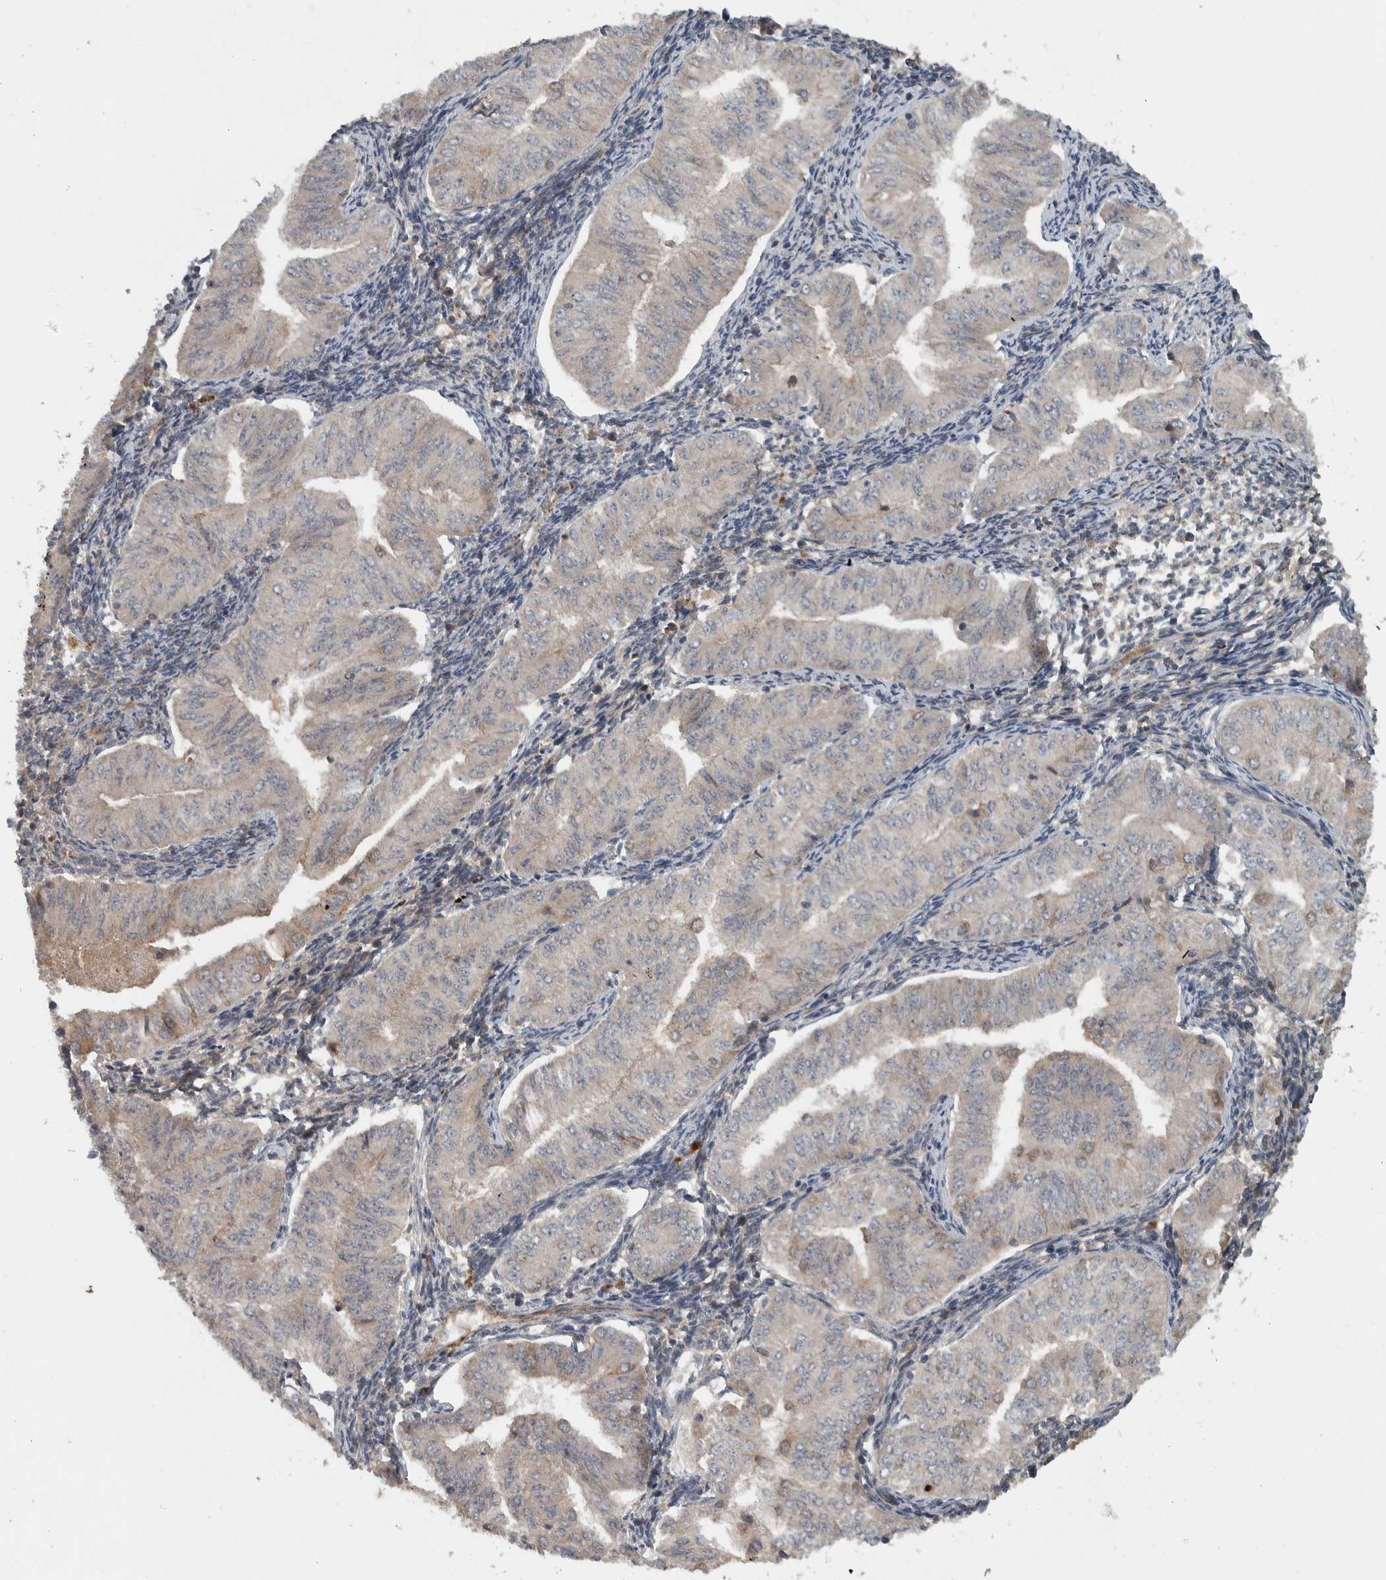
{"staining": {"intensity": "weak", "quantity": "<25%", "location": "cytoplasmic/membranous"}, "tissue": "endometrial cancer", "cell_type": "Tumor cells", "image_type": "cancer", "snomed": [{"axis": "morphology", "description": "Normal tissue, NOS"}, {"axis": "morphology", "description": "Adenocarcinoma, NOS"}, {"axis": "topography", "description": "Endometrium"}], "caption": "Tumor cells show no significant staining in endometrial adenocarcinoma.", "gene": "LBHD1", "patient": {"sex": "female", "age": 53}}